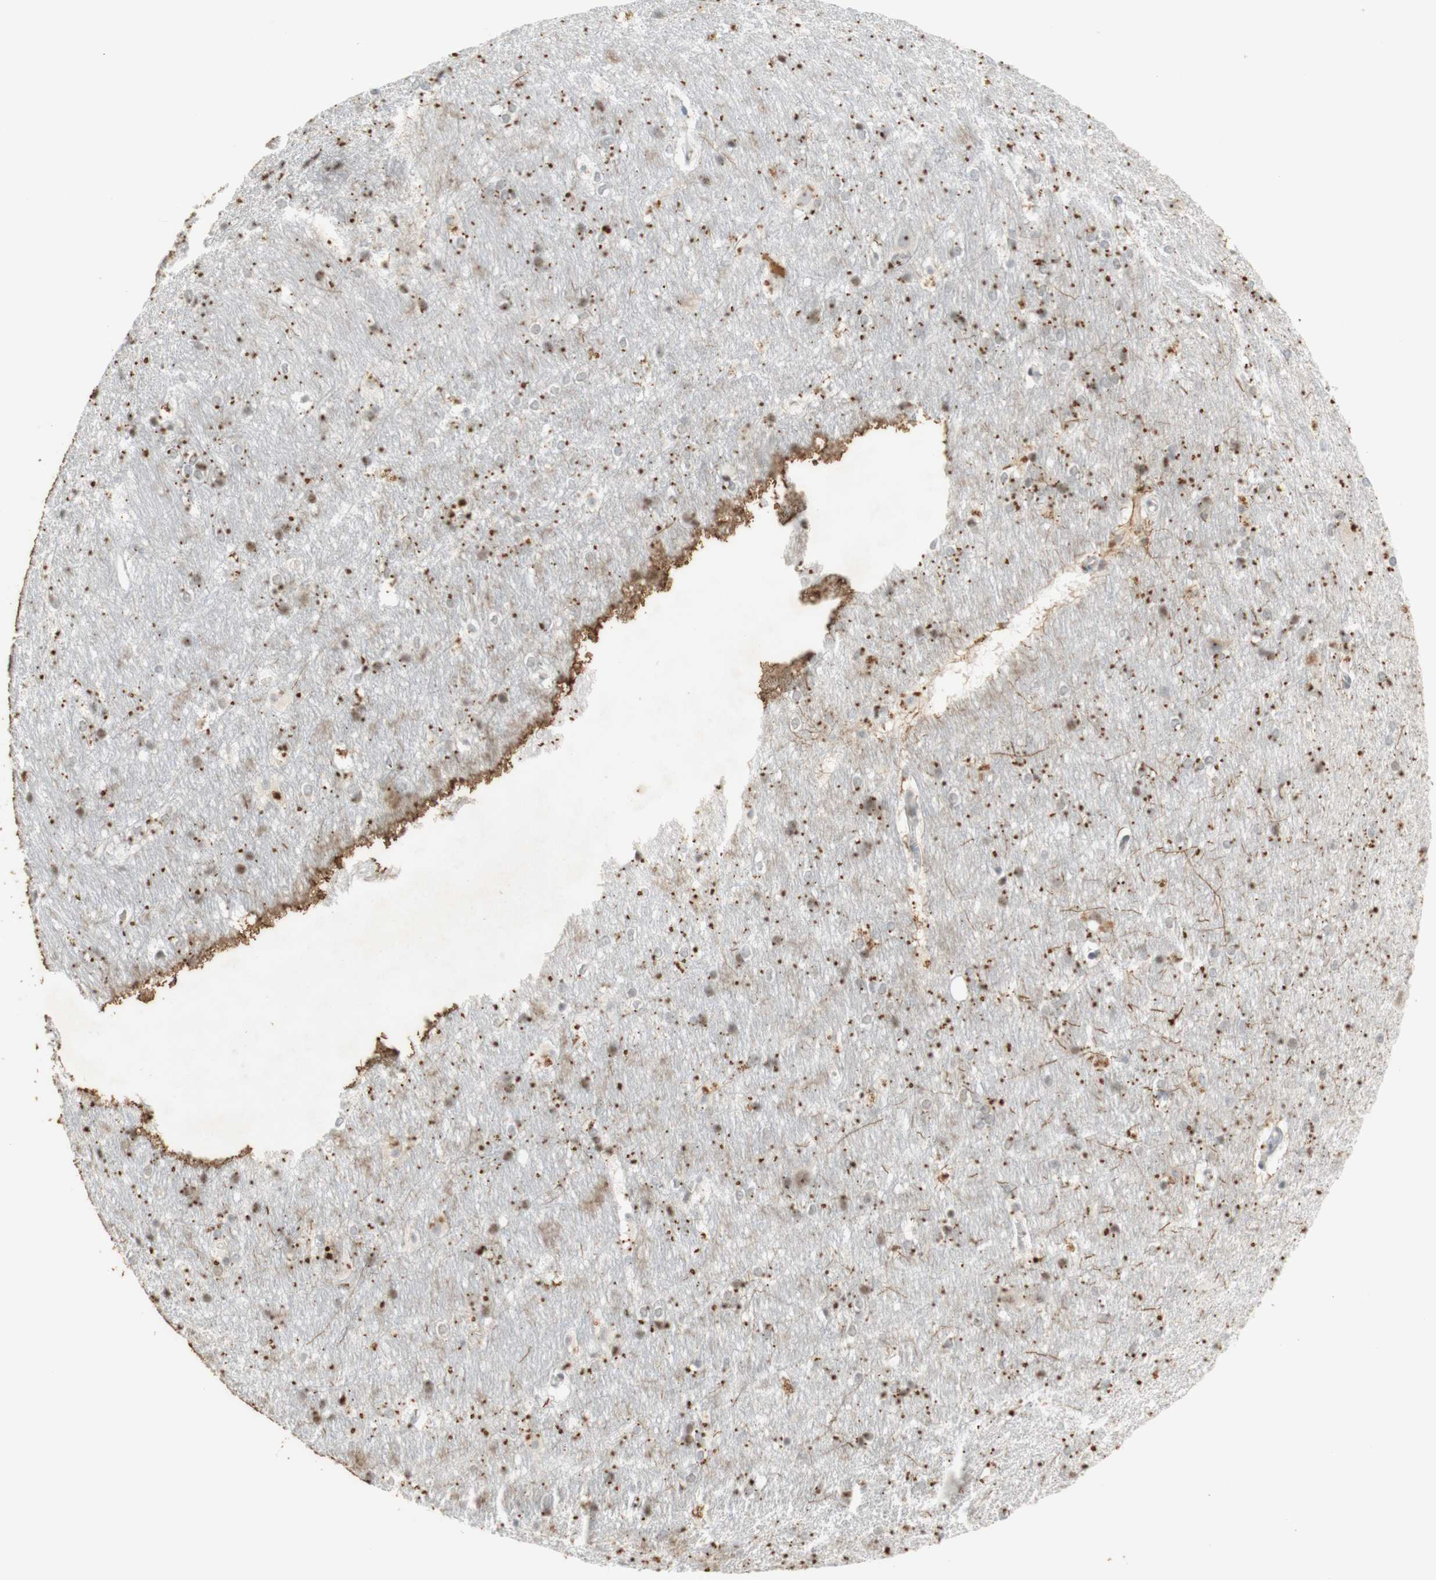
{"staining": {"intensity": "negative", "quantity": "none", "location": "none"}, "tissue": "hippocampus", "cell_type": "Glial cells", "image_type": "normal", "snomed": [{"axis": "morphology", "description": "Normal tissue, NOS"}, {"axis": "topography", "description": "Hippocampus"}], "caption": "High magnification brightfield microscopy of normal hippocampus stained with DAB (3,3'-diaminobenzidine) (brown) and counterstained with hematoxylin (blue): glial cells show no significant expression. (DAB (3,3'-diaminobenzidine) immunohistochemistry visualized using brightfield microscopy, high magnification).", "gene": "IRF1", "patient": {"sex": "female", "age": 19}}